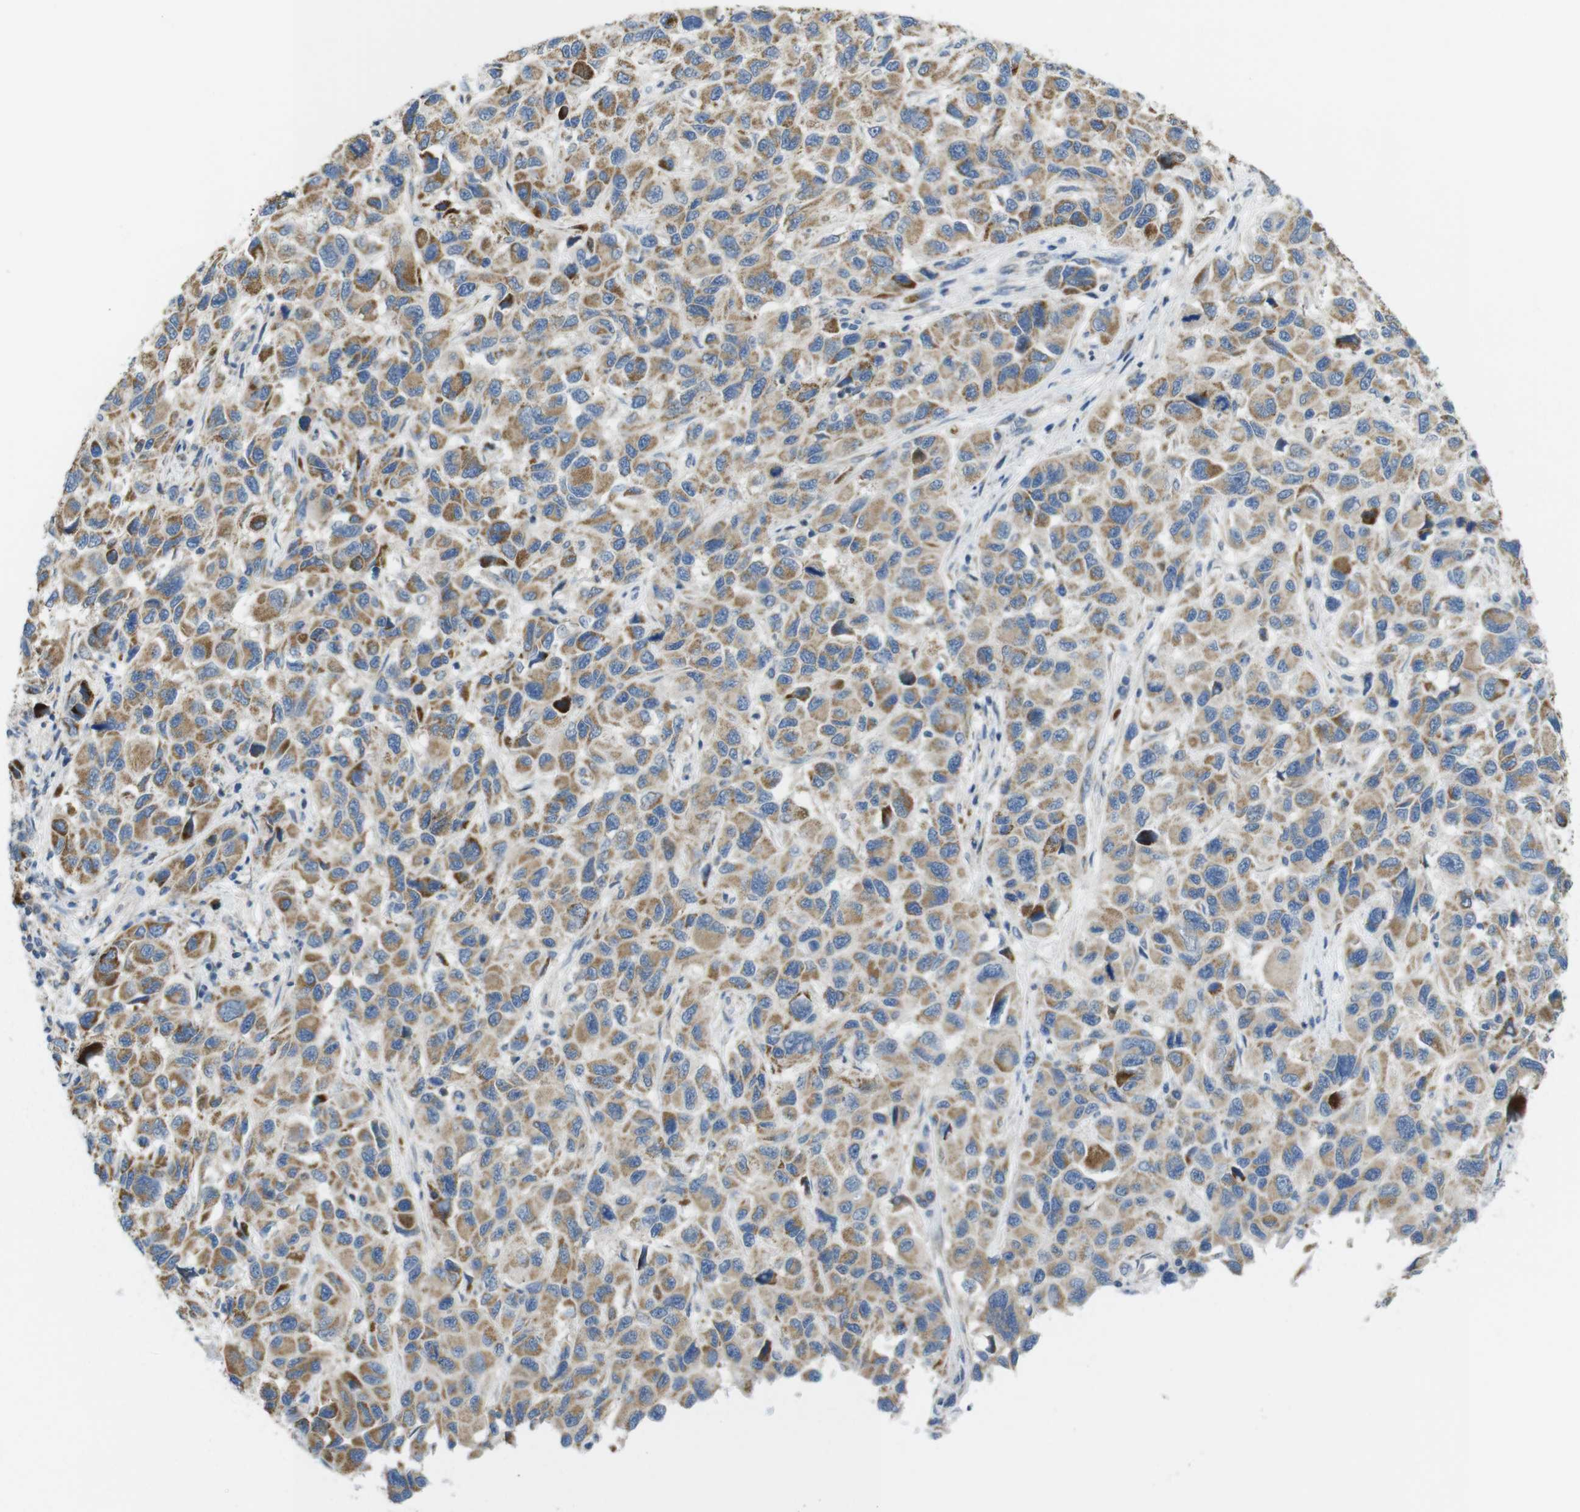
{"staining": {"intensity": "moderate", "quantity": ">75%", "location": "cytoplasmic/membranous"}, "tissue": "melanoma", "cell_type": "Tumor cells", "image_type": "cancer", "snomed": [{"axis": "morphology", "description": "Malignant melanoma, NOS"}, {"axis": "topography", "description": "Skin"}], "caption": "Malignant melanoma stained with a brown dye demonstrates moderate cytoplasmic/membranous positive expression in about >75% of tumor cells.", "gene": "MARCHF1", "patient": {"sex": "male", "age": 53}}